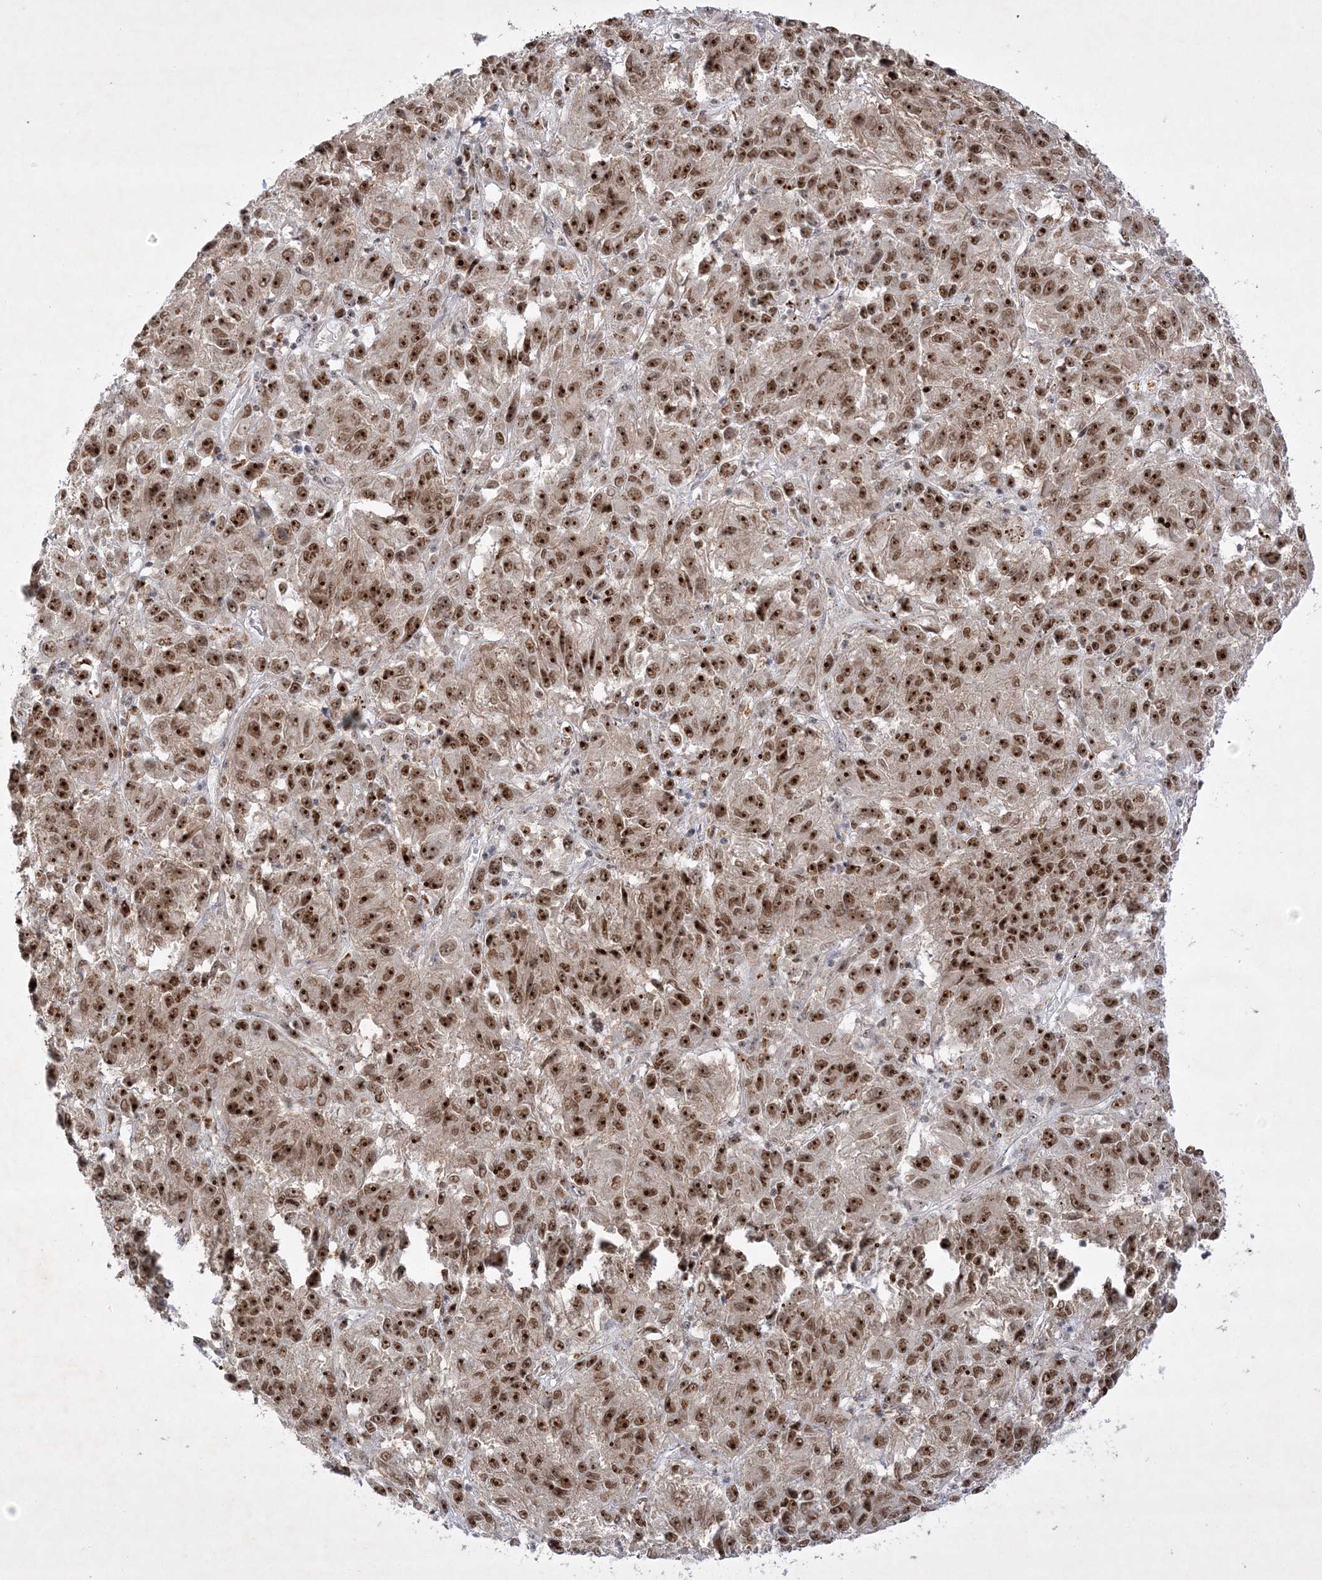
{"staining": {"intensity": "strong", "quantity": ">75%", "location": "nuclear"}, "tissue": "melanoma", "cell_type": "Tumor cells", "image_type": "cancer", "snomed": [{"axis": "morphology", "description": "Malignant melanoma, Metastatic site"}, {"axis": "topography", "description": "Lung"}], "caption": "The histopathology image displays immunohistochemical staining of malignant melanoma (metastatic site). There is strong nuclear staining is identified in about >75% of tumor cells.", "gene": "NPM3", "patient": {"sex": "male", "age": 64}}